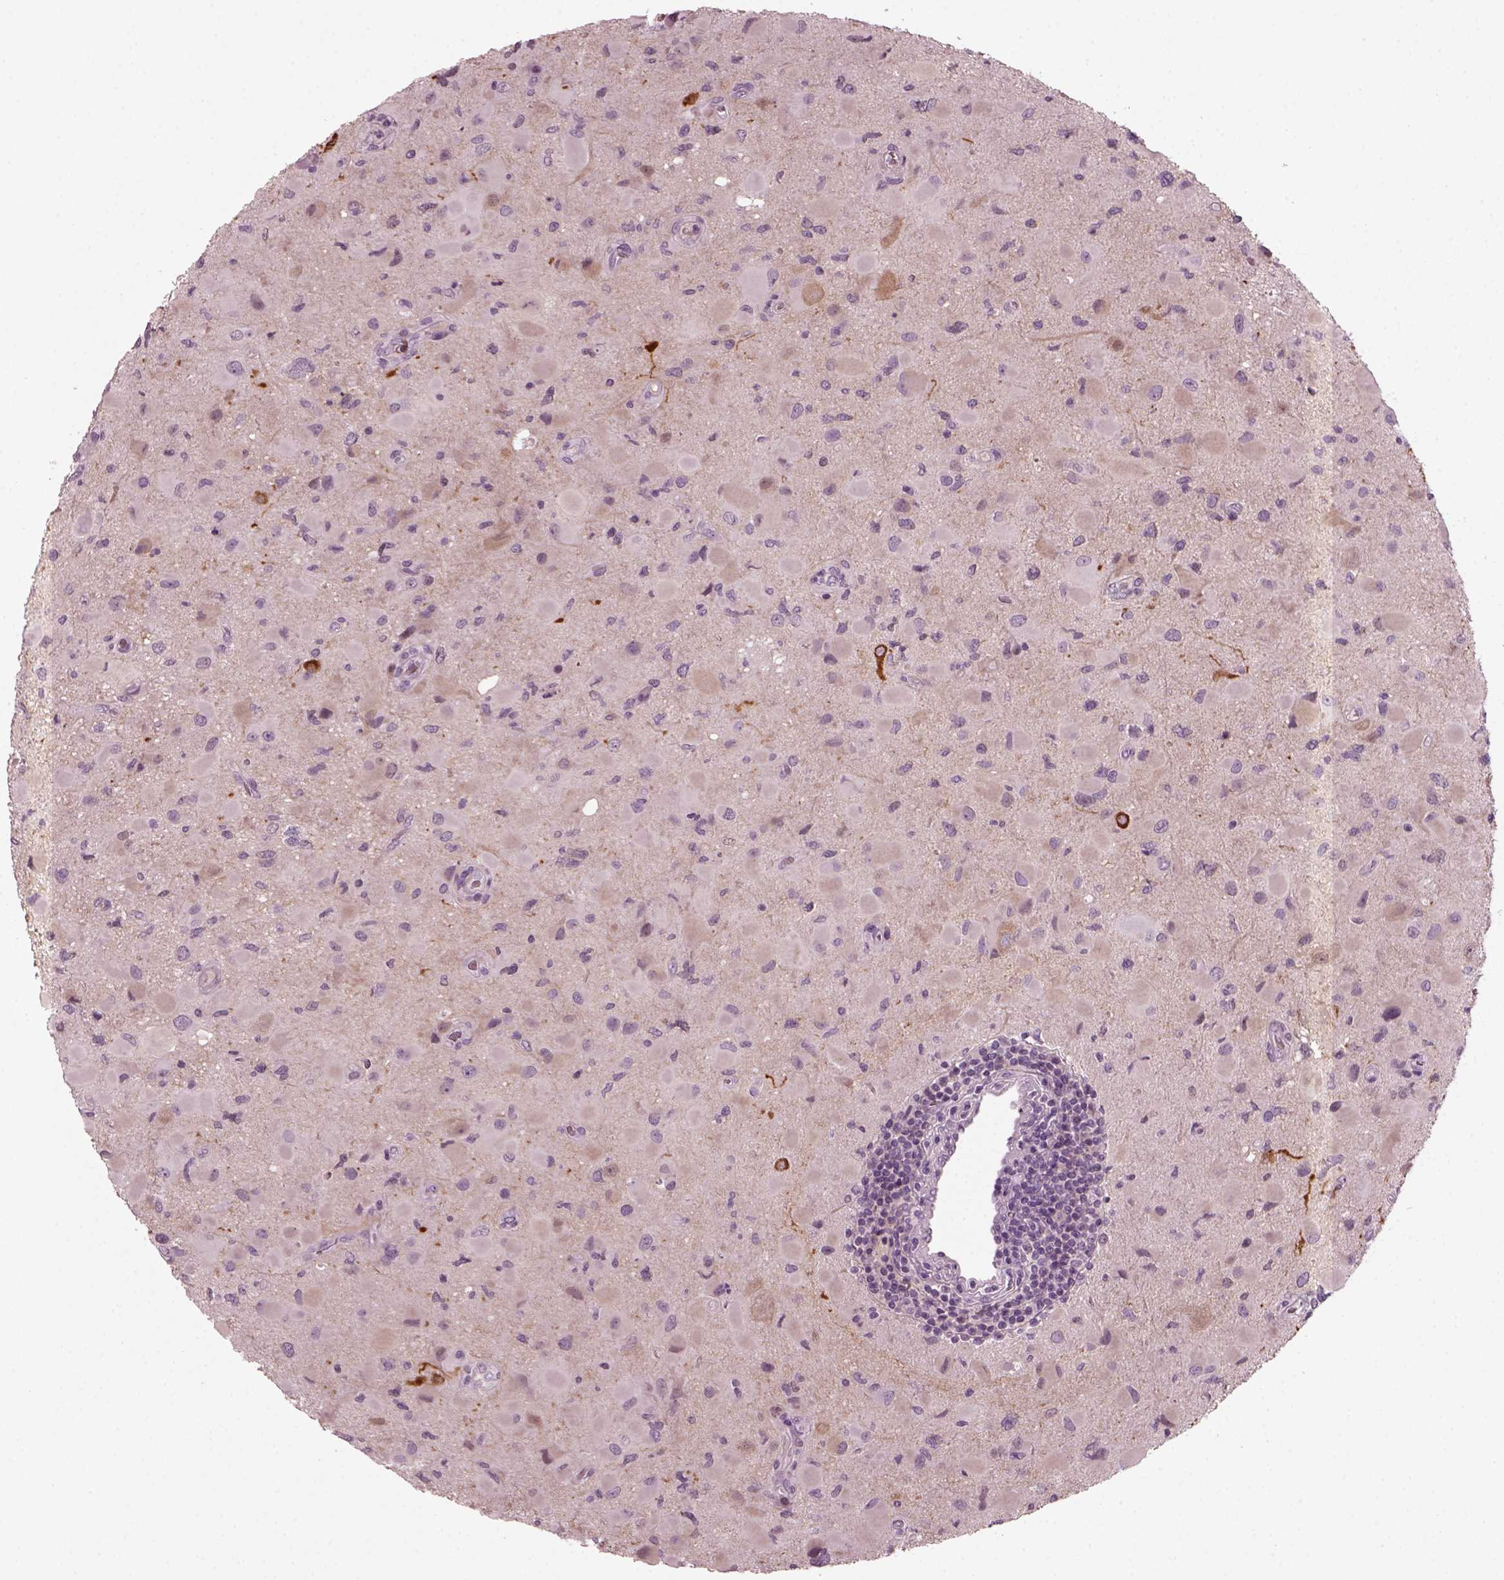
{"staining": {"intensity": "negative", "quantity": "none", "location": "none"}, "tissue": "glioma", "cell_type": "Tumor cells", "image_type": "cancer", "snomed": [{"axis": "morphology", "description": "Glioma, malignant, Low grade"}, {"axis": "topography", "description": "Brain"}], "caption": "DAB immunohistochemical staining of glioma shows no significant staining in tumor cells.", "gene": "DPYSL5", "patient": {"sex": "female", "age": 32}}